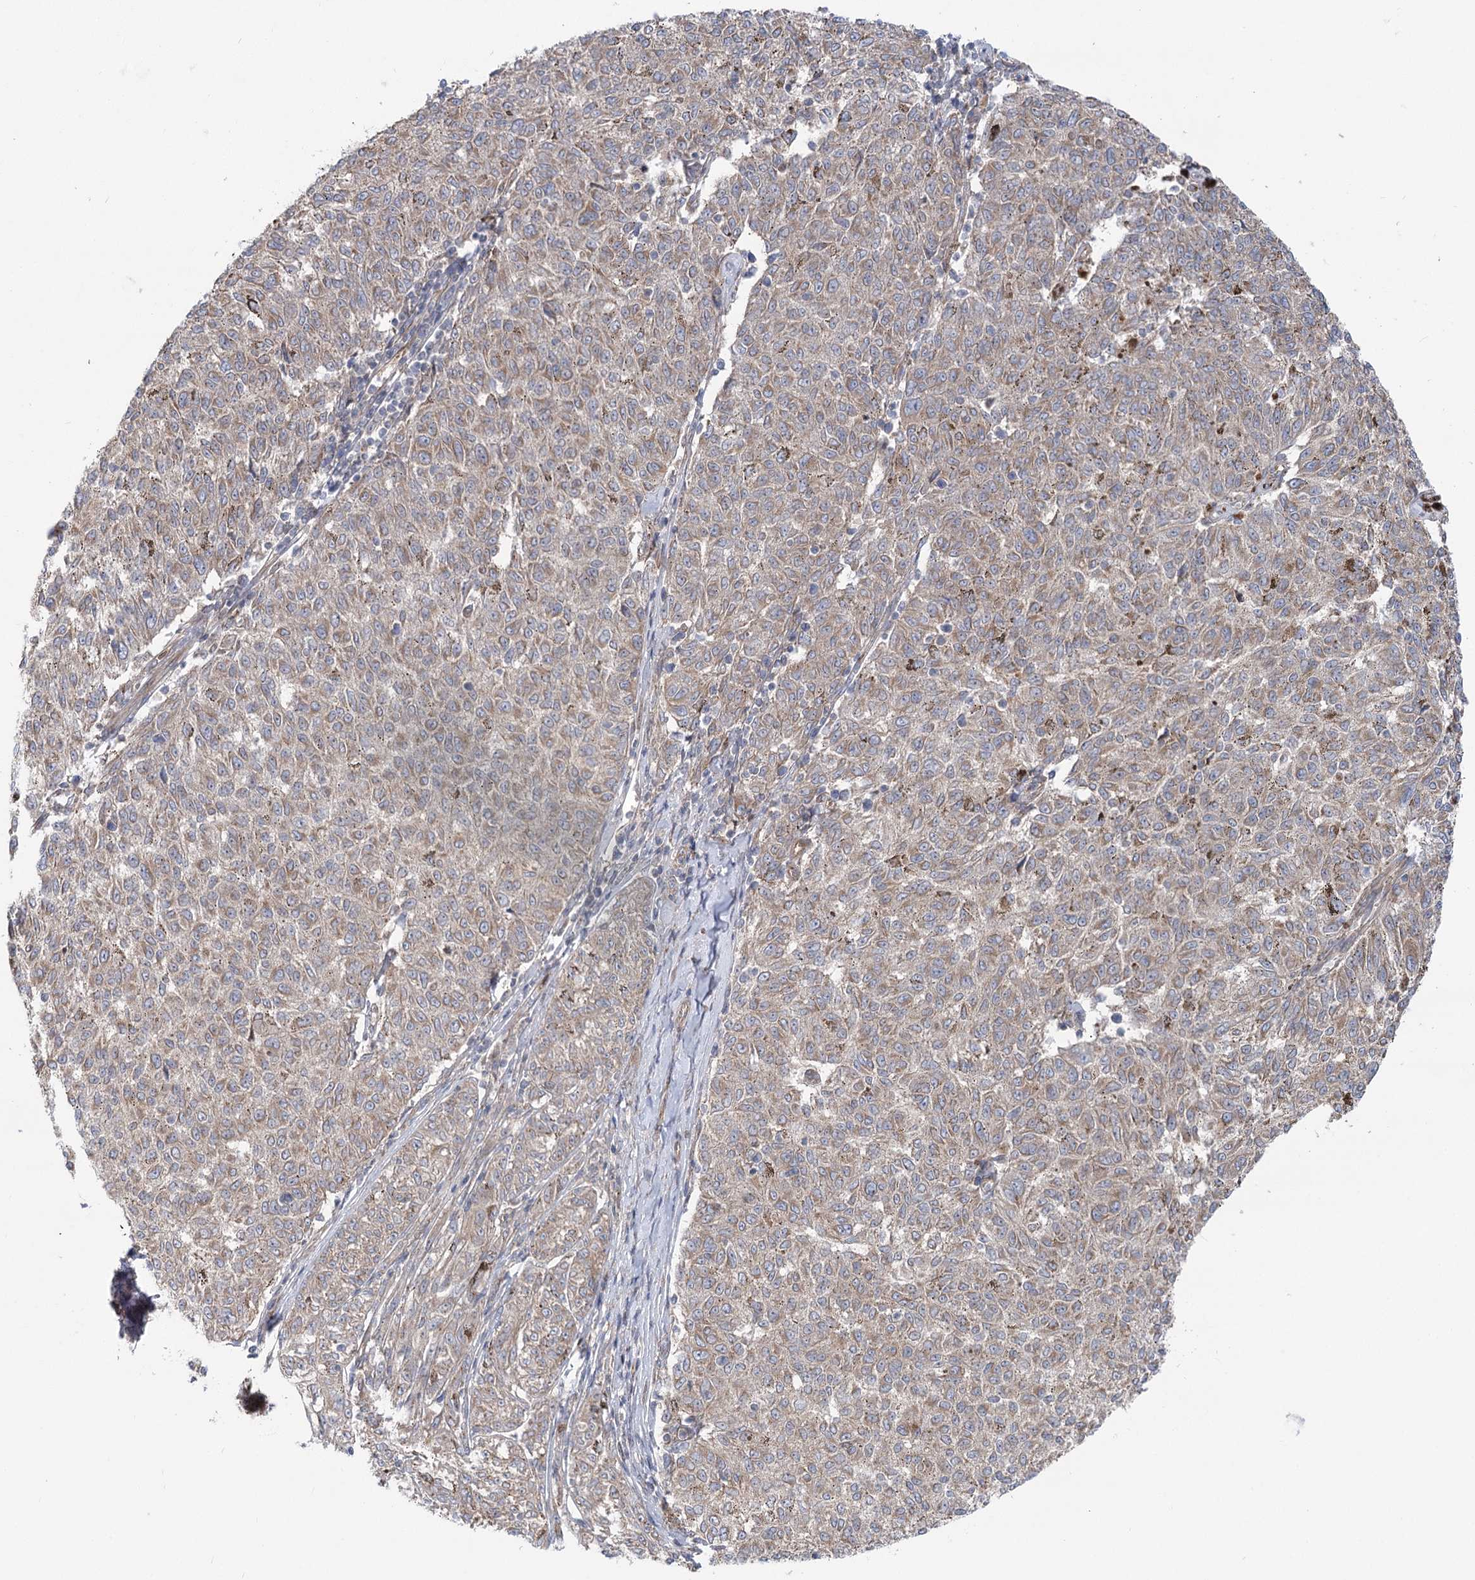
{"staining": {"intensity": "weak", "quantity": "<25%", "location": "cytoplasmic/membranous"}, "tissue": "melanoma", "cell_type": "Tumor cells", "image_type": "cancer", "snomed": [{"axis": "morphology", "description": "Malignant melanoma, NOS"}, {"axis": "topography", "description": "Skin"}], "caption": "There is no significant staining in tumor cells of melanoma.", "gene": "SCN11A", "patient": {"sex": "female", "age": 72}}